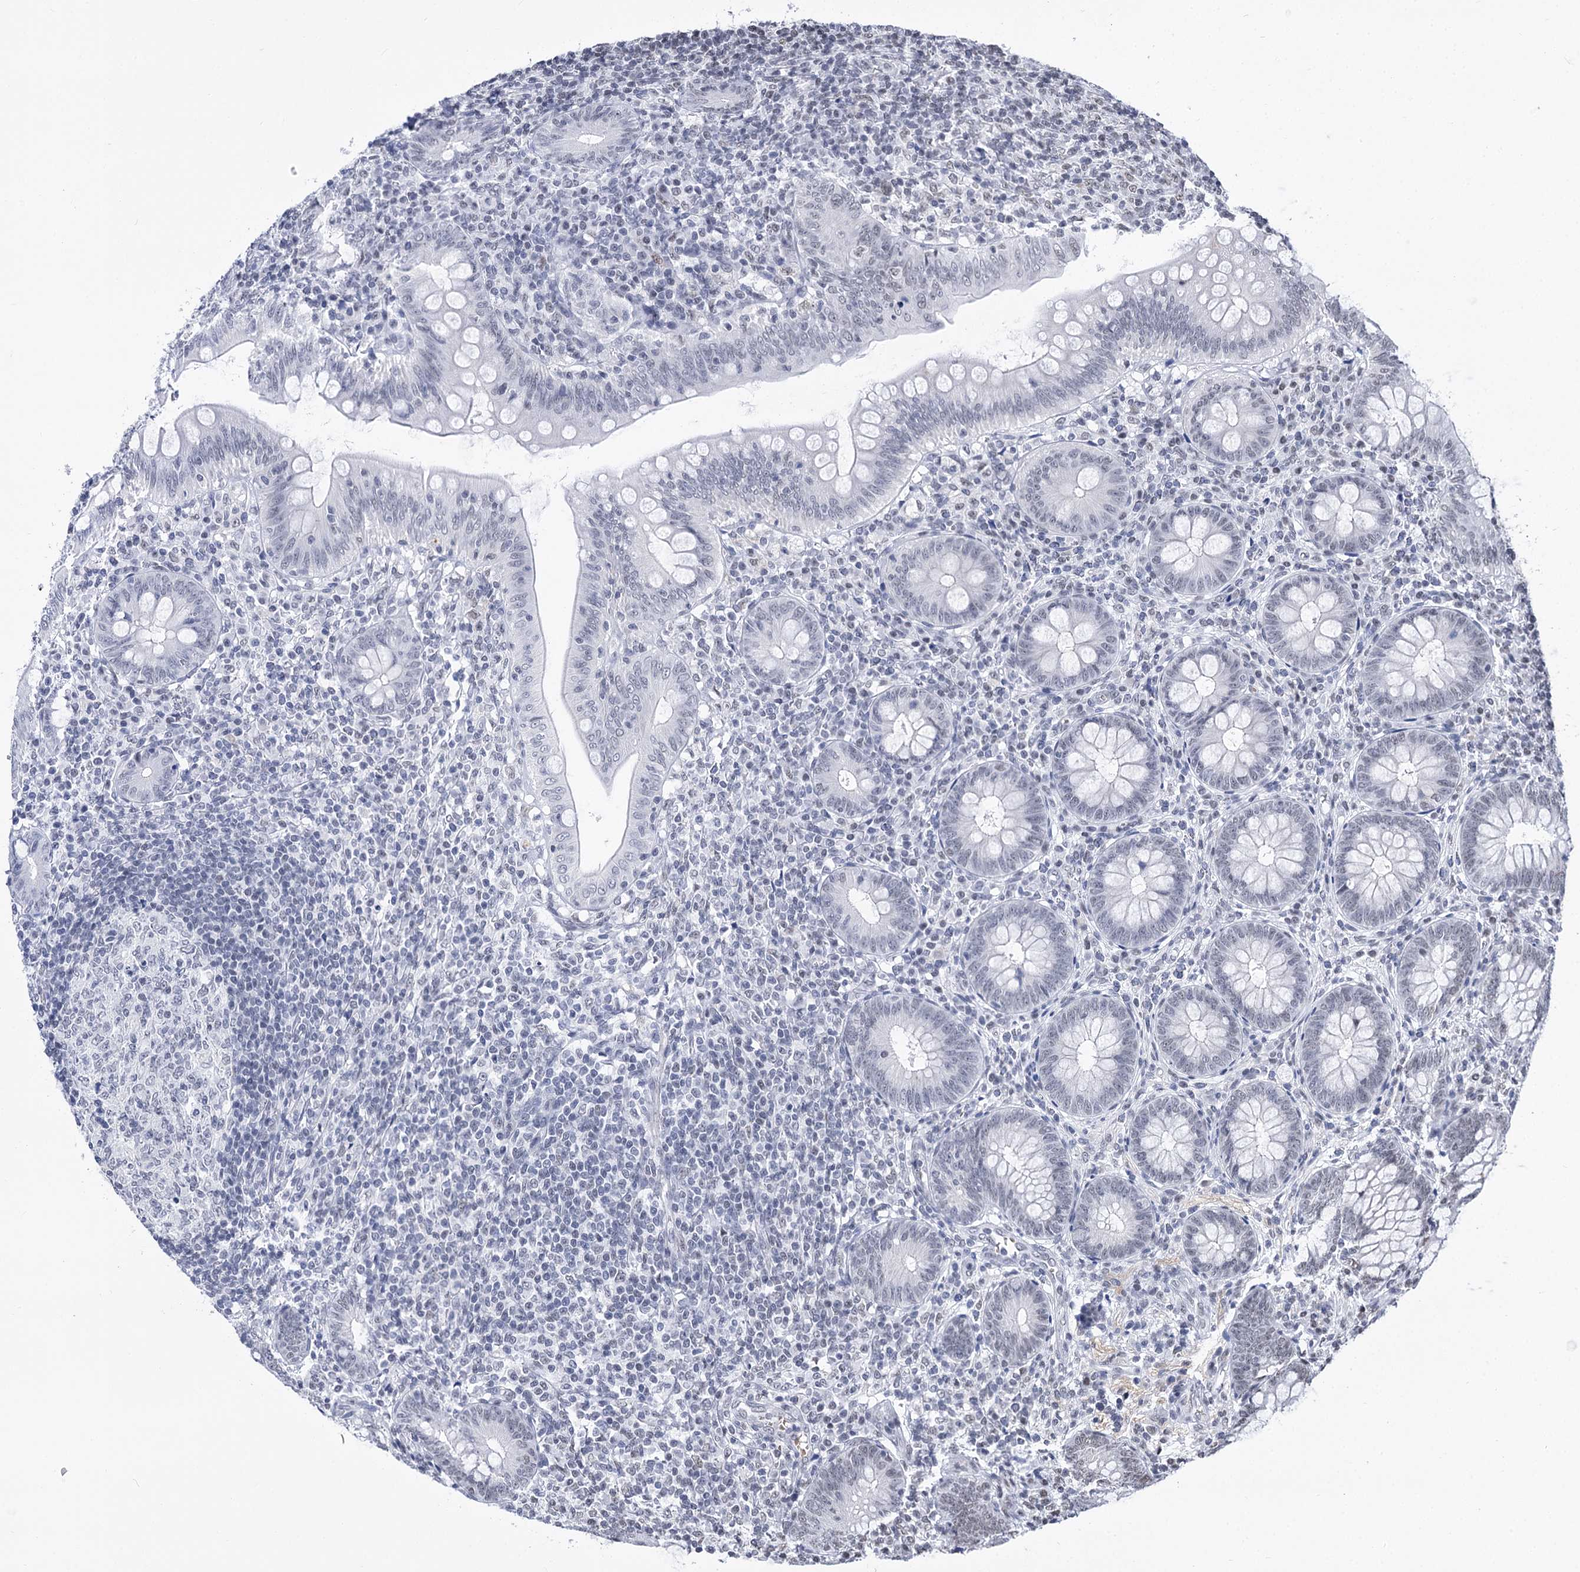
{"staining": {"intensity": "negative", "quantity": "none", "location": "none"}, "tissue": "appendix", "cell_type": "Glandular cells", "image_type": "normal", "snomed": [{"axis": "morphology", "description": "Normal tissue, NOS"}, {"axis": "topography", "description": "Appendix"}], "caption": "Appendix was stained to show a protein in brown. There is no significant expression in glandular cells. (DAB (3,3'-diaminobenzidine) immunohistochemistry (IHC) visualized using brightfield microscopy, high magnification).", "gene": "POU4F3", "patient": {"sex": "male", "age": 14}}